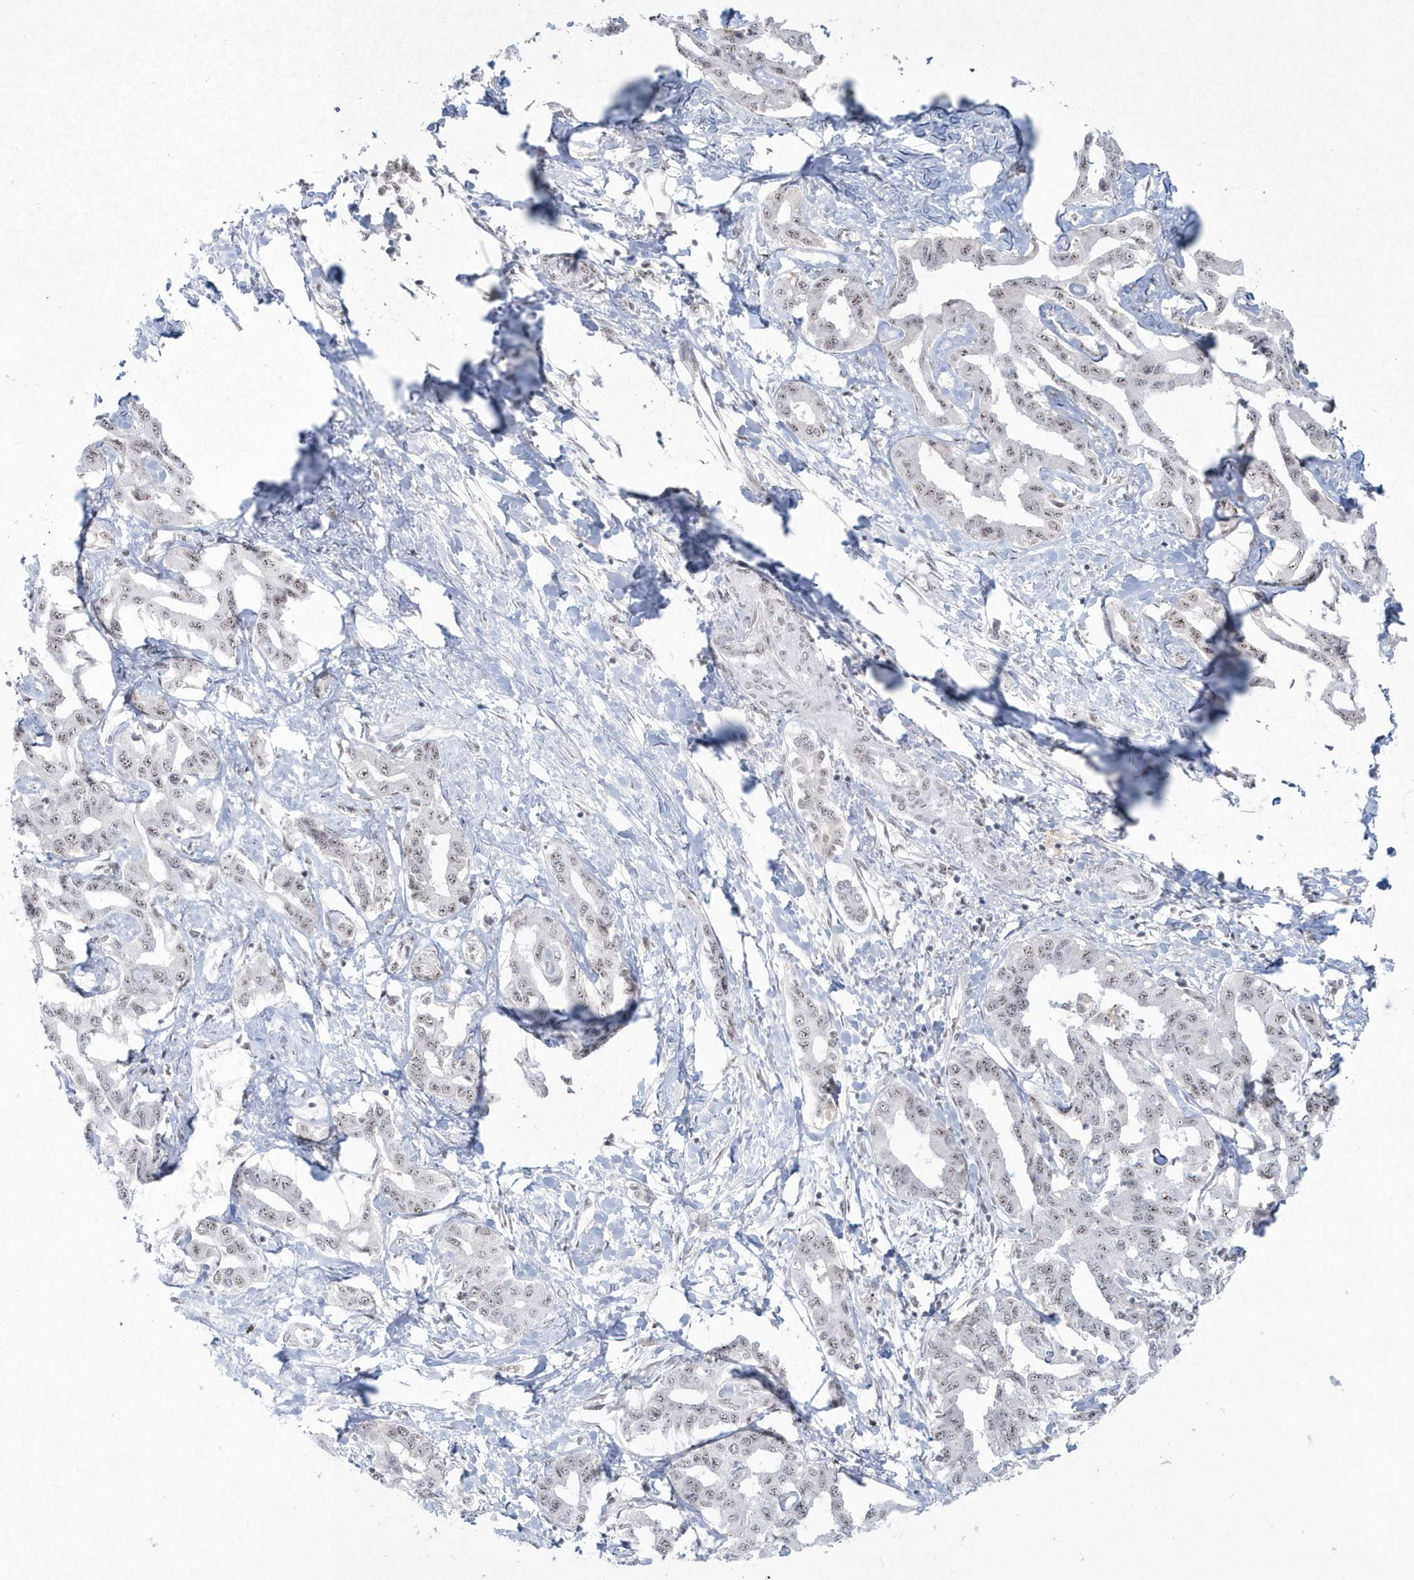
{"staining": {"intensity": "weak", "quantity": "<25%", "location": "nuclear"}, "tissue": "liver cancer", "cell_type": "Tumor cells", "image_type": "cancer", "snomed": [{"axis": "morphology", "description": "Cholangiocarcinoma"}, {"axis": "topography", "description": "Liver"}], "caption": "High power microscopy image of an immunohistochemistry photomicrograph of liver cancer, revealing no significant expression in tumor cells. The staining was performed using DAB (3,3'-diaminobenzidine) to visualize the protein expression in brown, while the nuclei were stained in blue with hematoxylin (Magnification: 20x).", "gene": "KDM6B", "patient": {"sex": "male", "age": 59}}